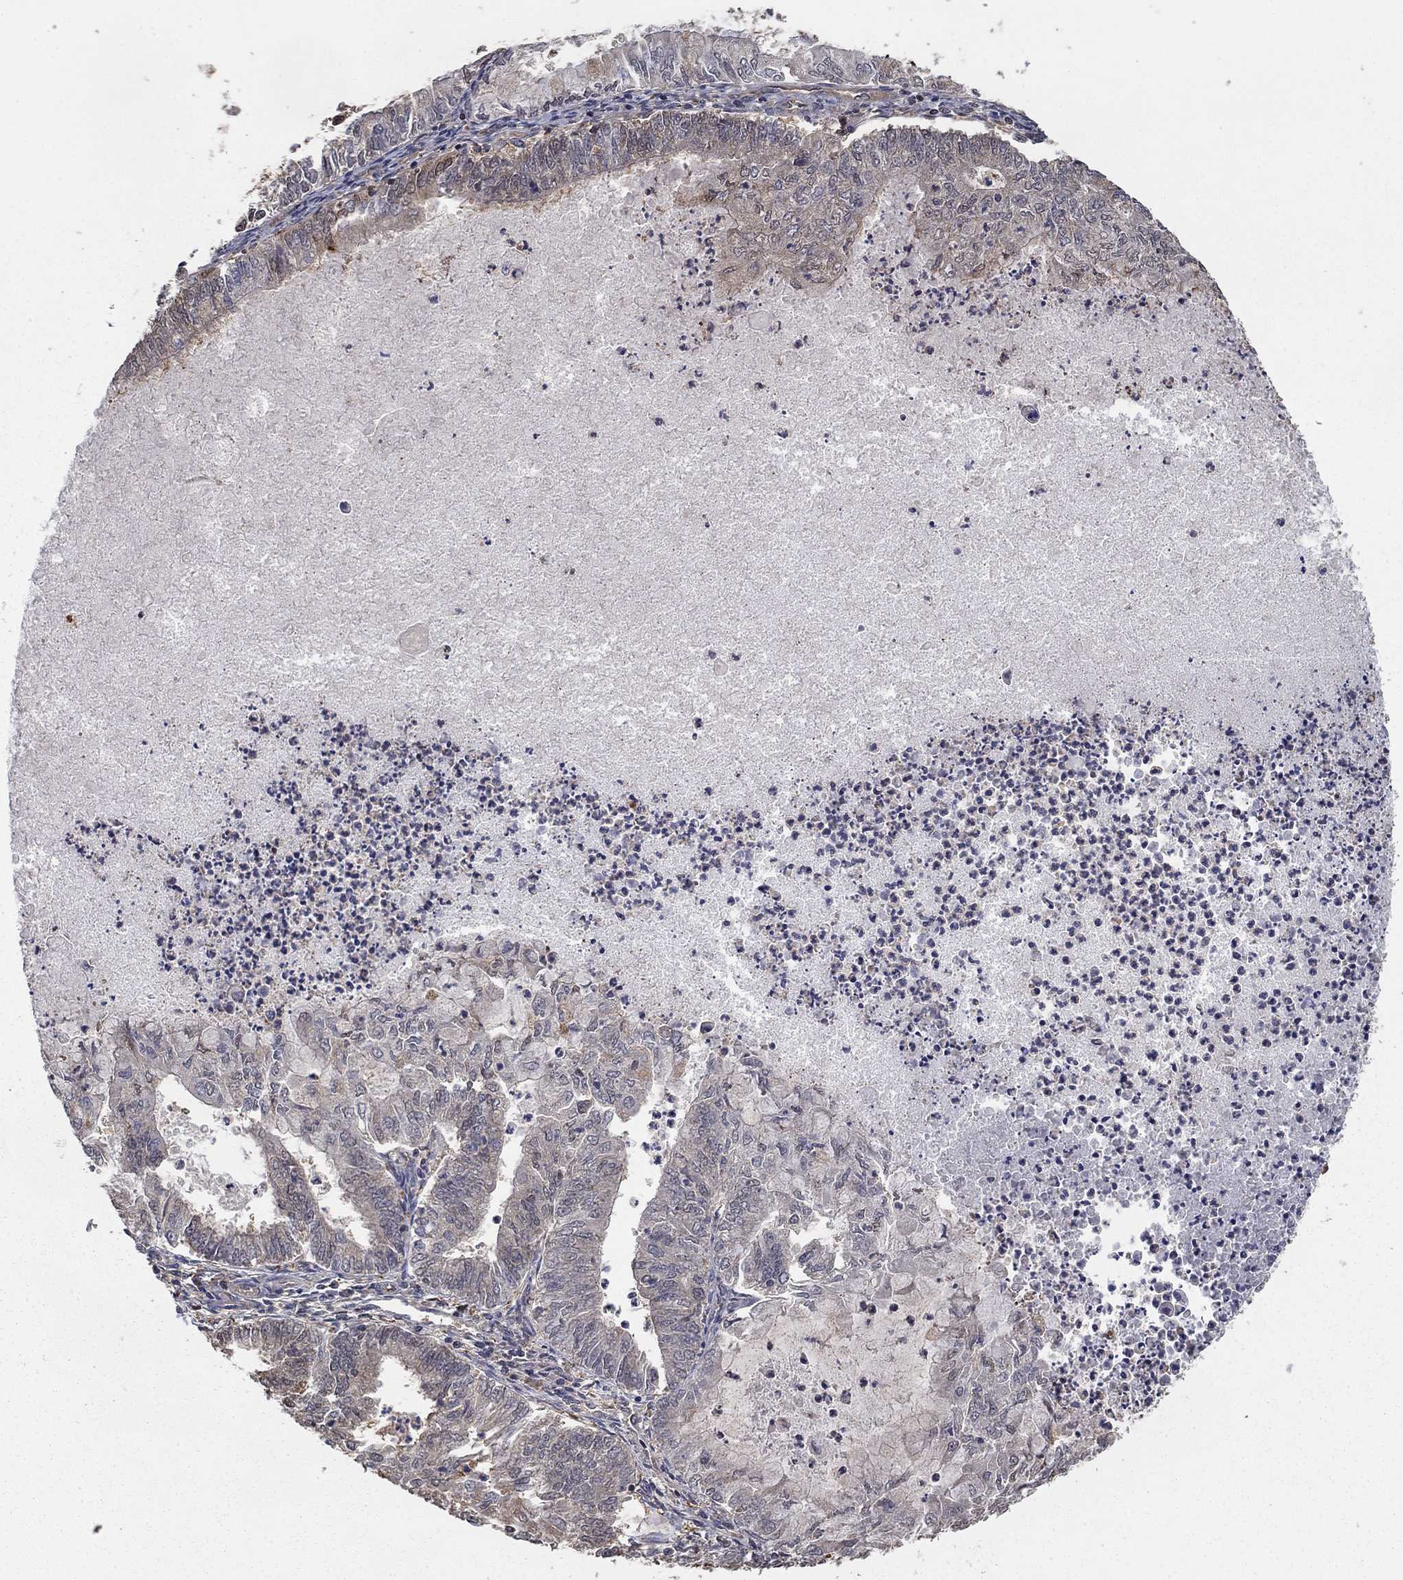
{"staining": {"intensity": "negative", "quantity": "none", "location": "none"}, "tissue": "endometrial cancer", "cell_type": "Tumor cells", "image_type": "cancer", "snomed": [{"axis": "morphology", "description": "Adenocarcinoma, NOS"}, {"axis": "topography", "description": "Endometrium"}], "caption": "This micrograph is of adenocarcinoma (endometrial) stained with immunohistochemistry to label a protein in brown with the nuclei are counter-stained blue. There is no expression in tumor cells.", "gene": "RNF114", "patient": {"sex": "female", "age": 59}}